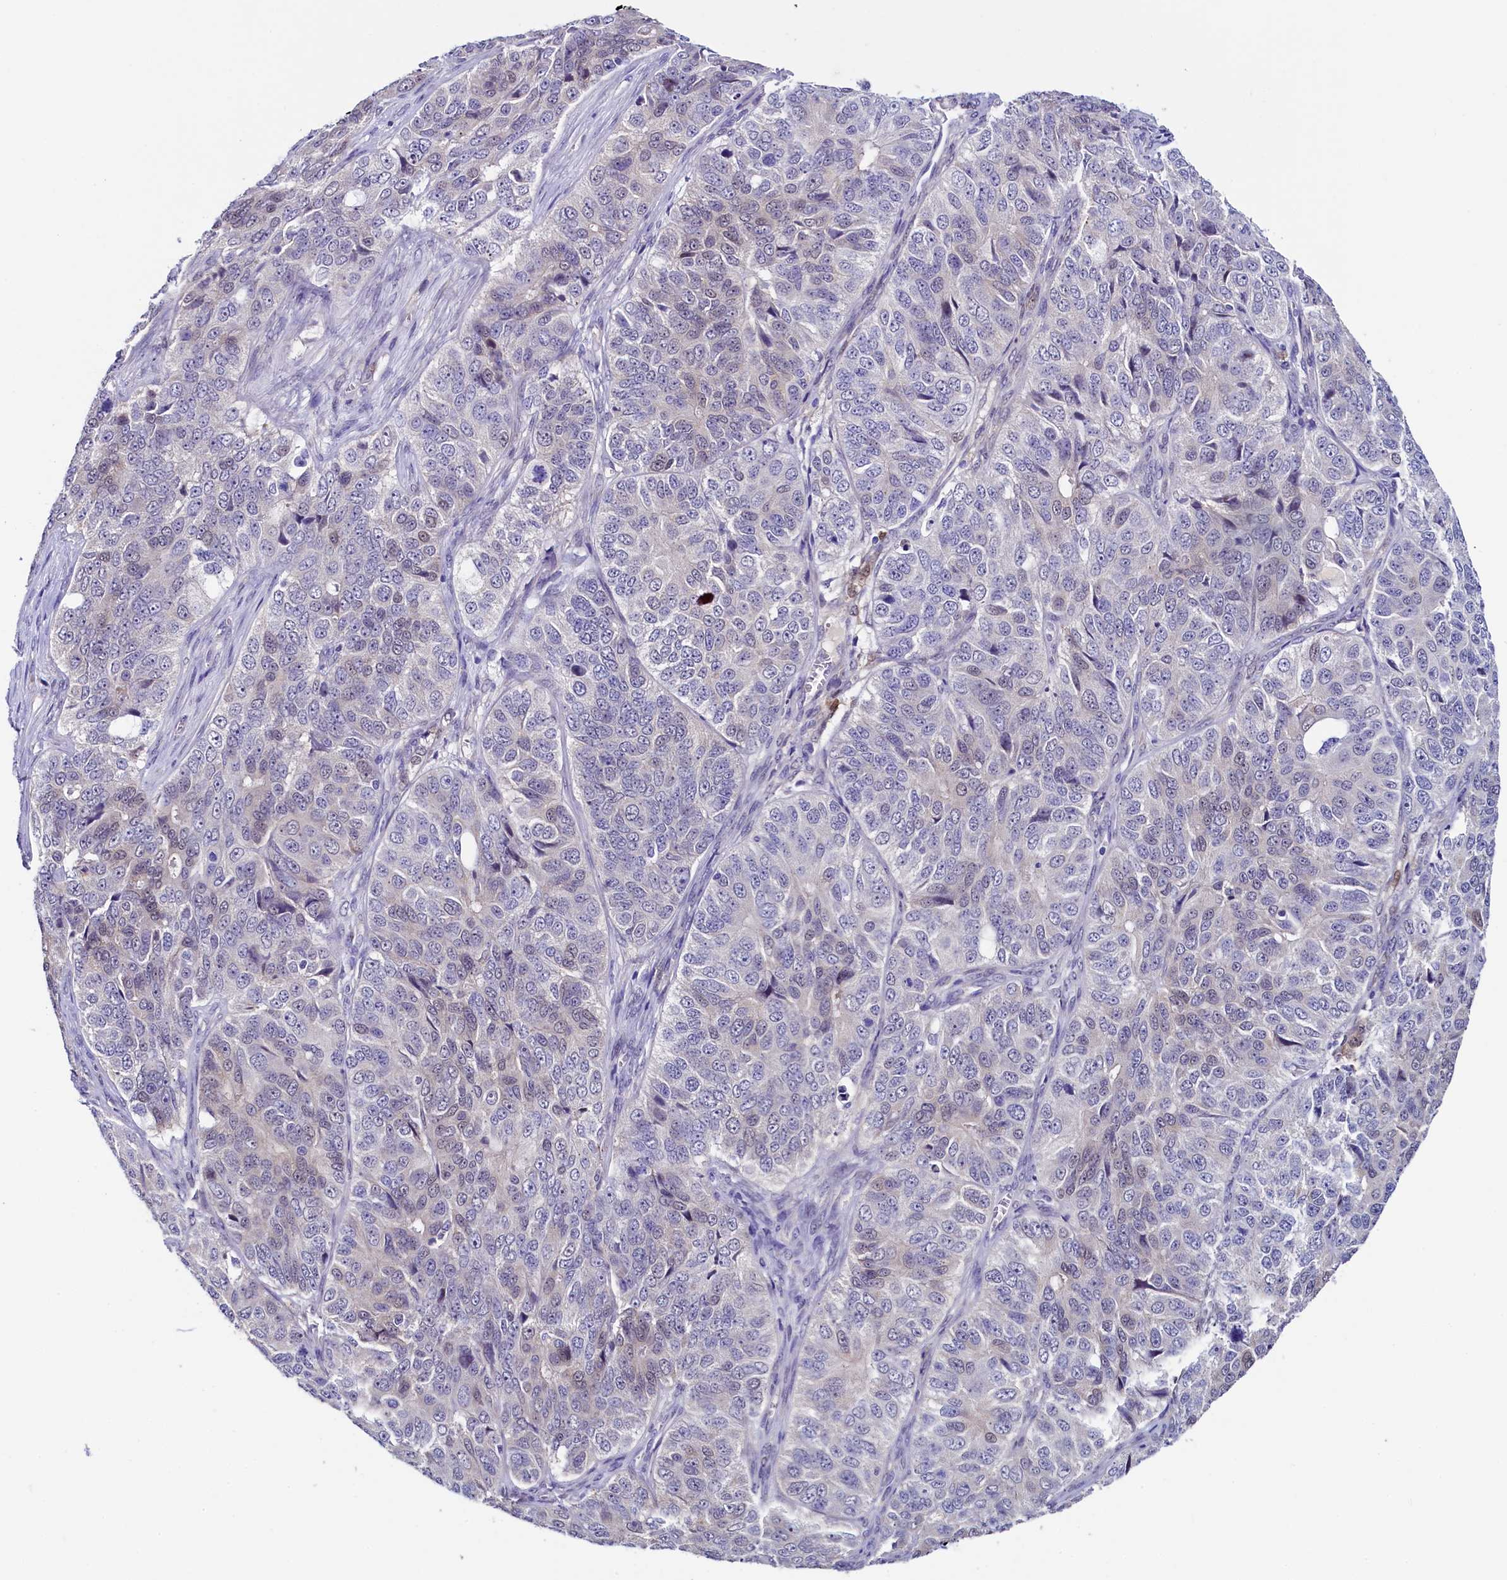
{"staining": {"intensity": "negative", "quantity": "none", "location": "none"}, "tissue": "ovarian cancer", "cell_type": "Tumor cells", "image_type": "cancer", "snomed": [{"axis": "morphology", "description": "Carcinoma, endometroid"}, {"axis": "topography", "description": "Ovary"}], "caption": "A high-resolution micrograph shows immunohistochemistry staining of ovarian cancer, which shows no significant staining in tumor cells.", "gene": "FLYWCH2", "patient": {"sex": "female", "age": 51}}